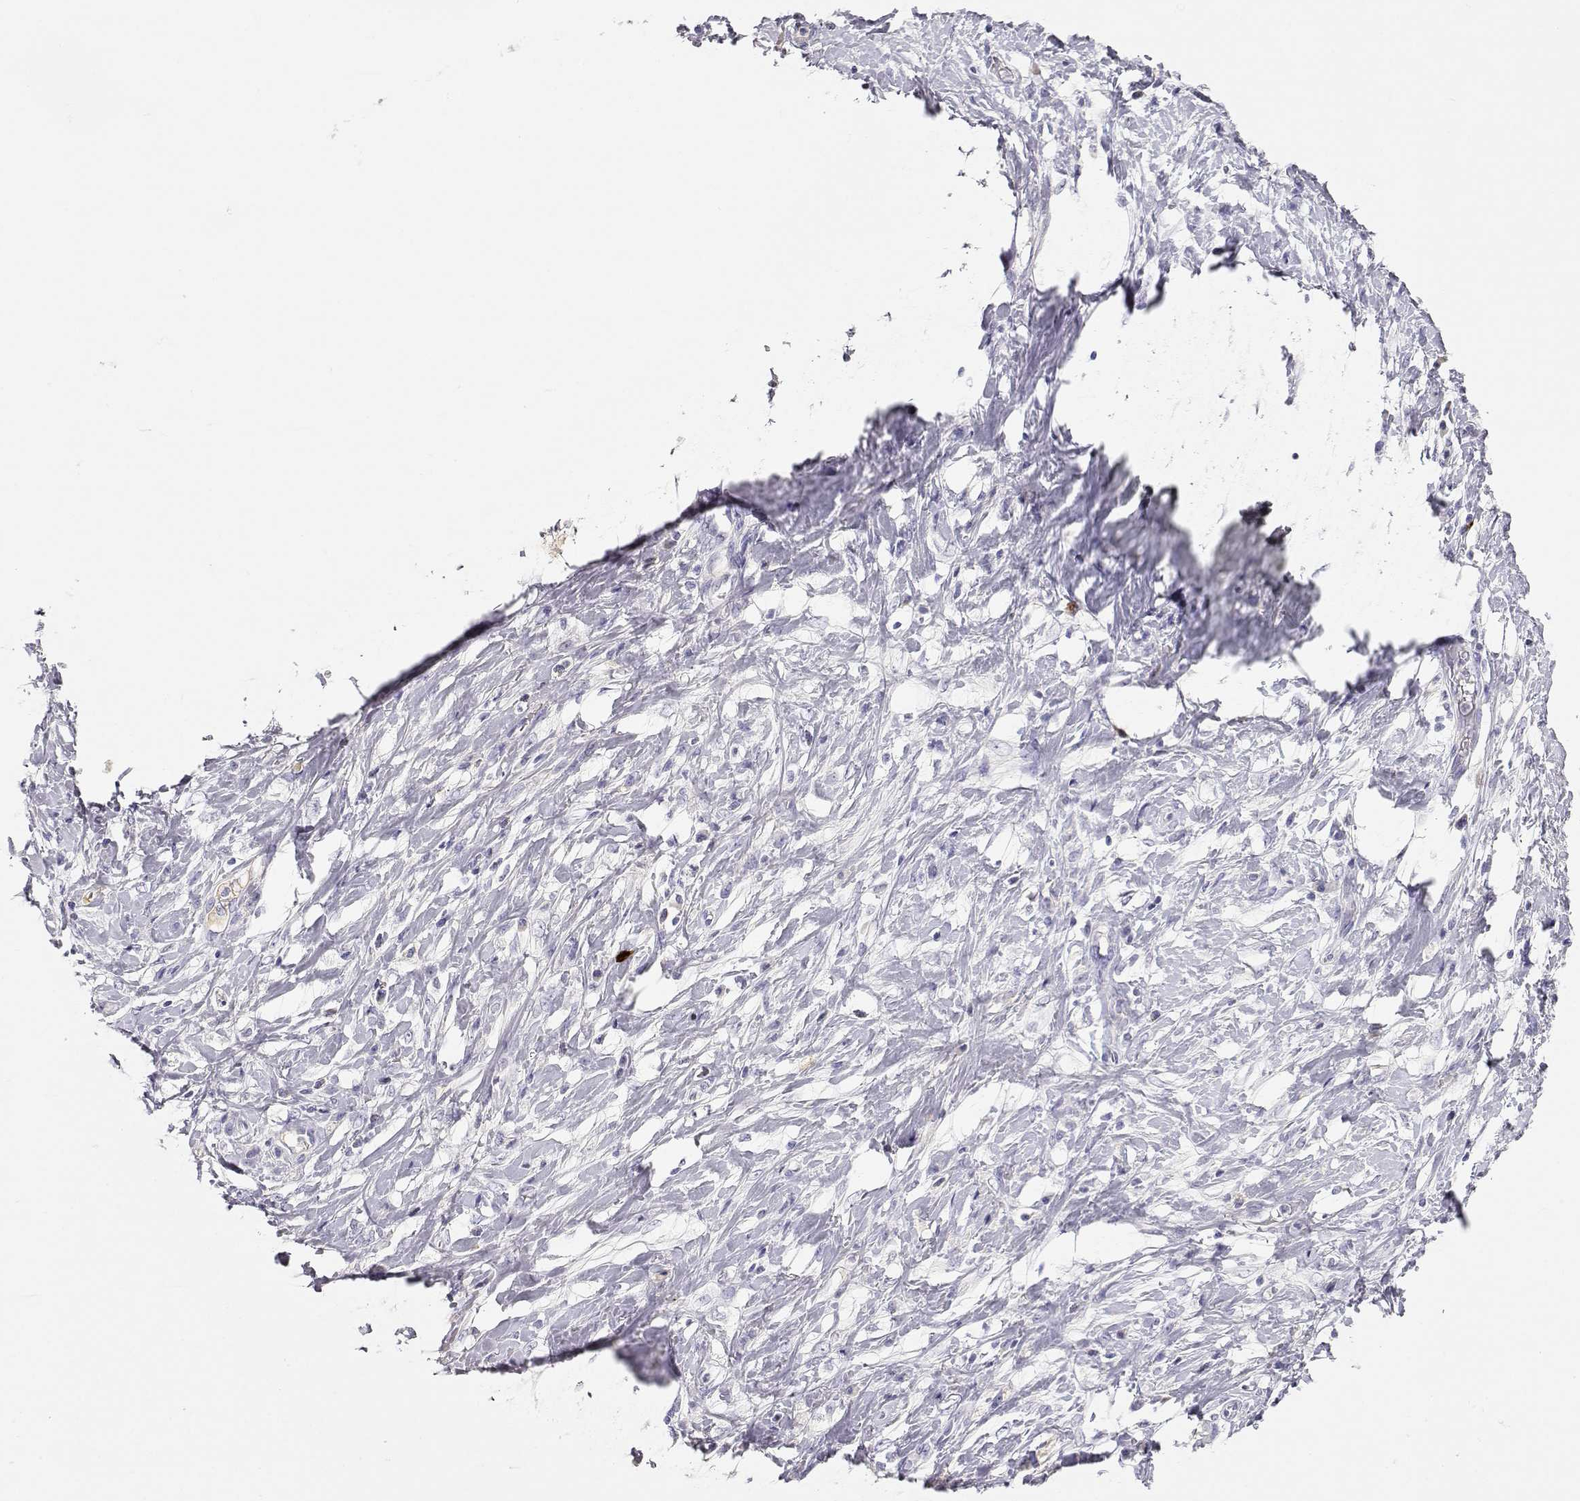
{"staining": {"intensity": "negative", "quantity": "none", "location": "none"}, "tissue": "stomach cancer", "cell_type": "Tumor cells", "image_type": "cancer", "snomed": [{"axis": "morphology", "description": "Adenocarcinoma, NOS"}, {"axis": "topography", "description": "Stomach"}], "caption": "Stomach cancer was stained to show a protein in brown. There is no significant positivity in tumor cells. The staining was performed using DAB (3,3'-diaminobenzidine) to visualize the protein expression in brown, while the nuclei were stained in blue with hematoxylin (Magnification: 20x).", "gene": "GPR174", "patient": {"sex": "female", "age": 84}}